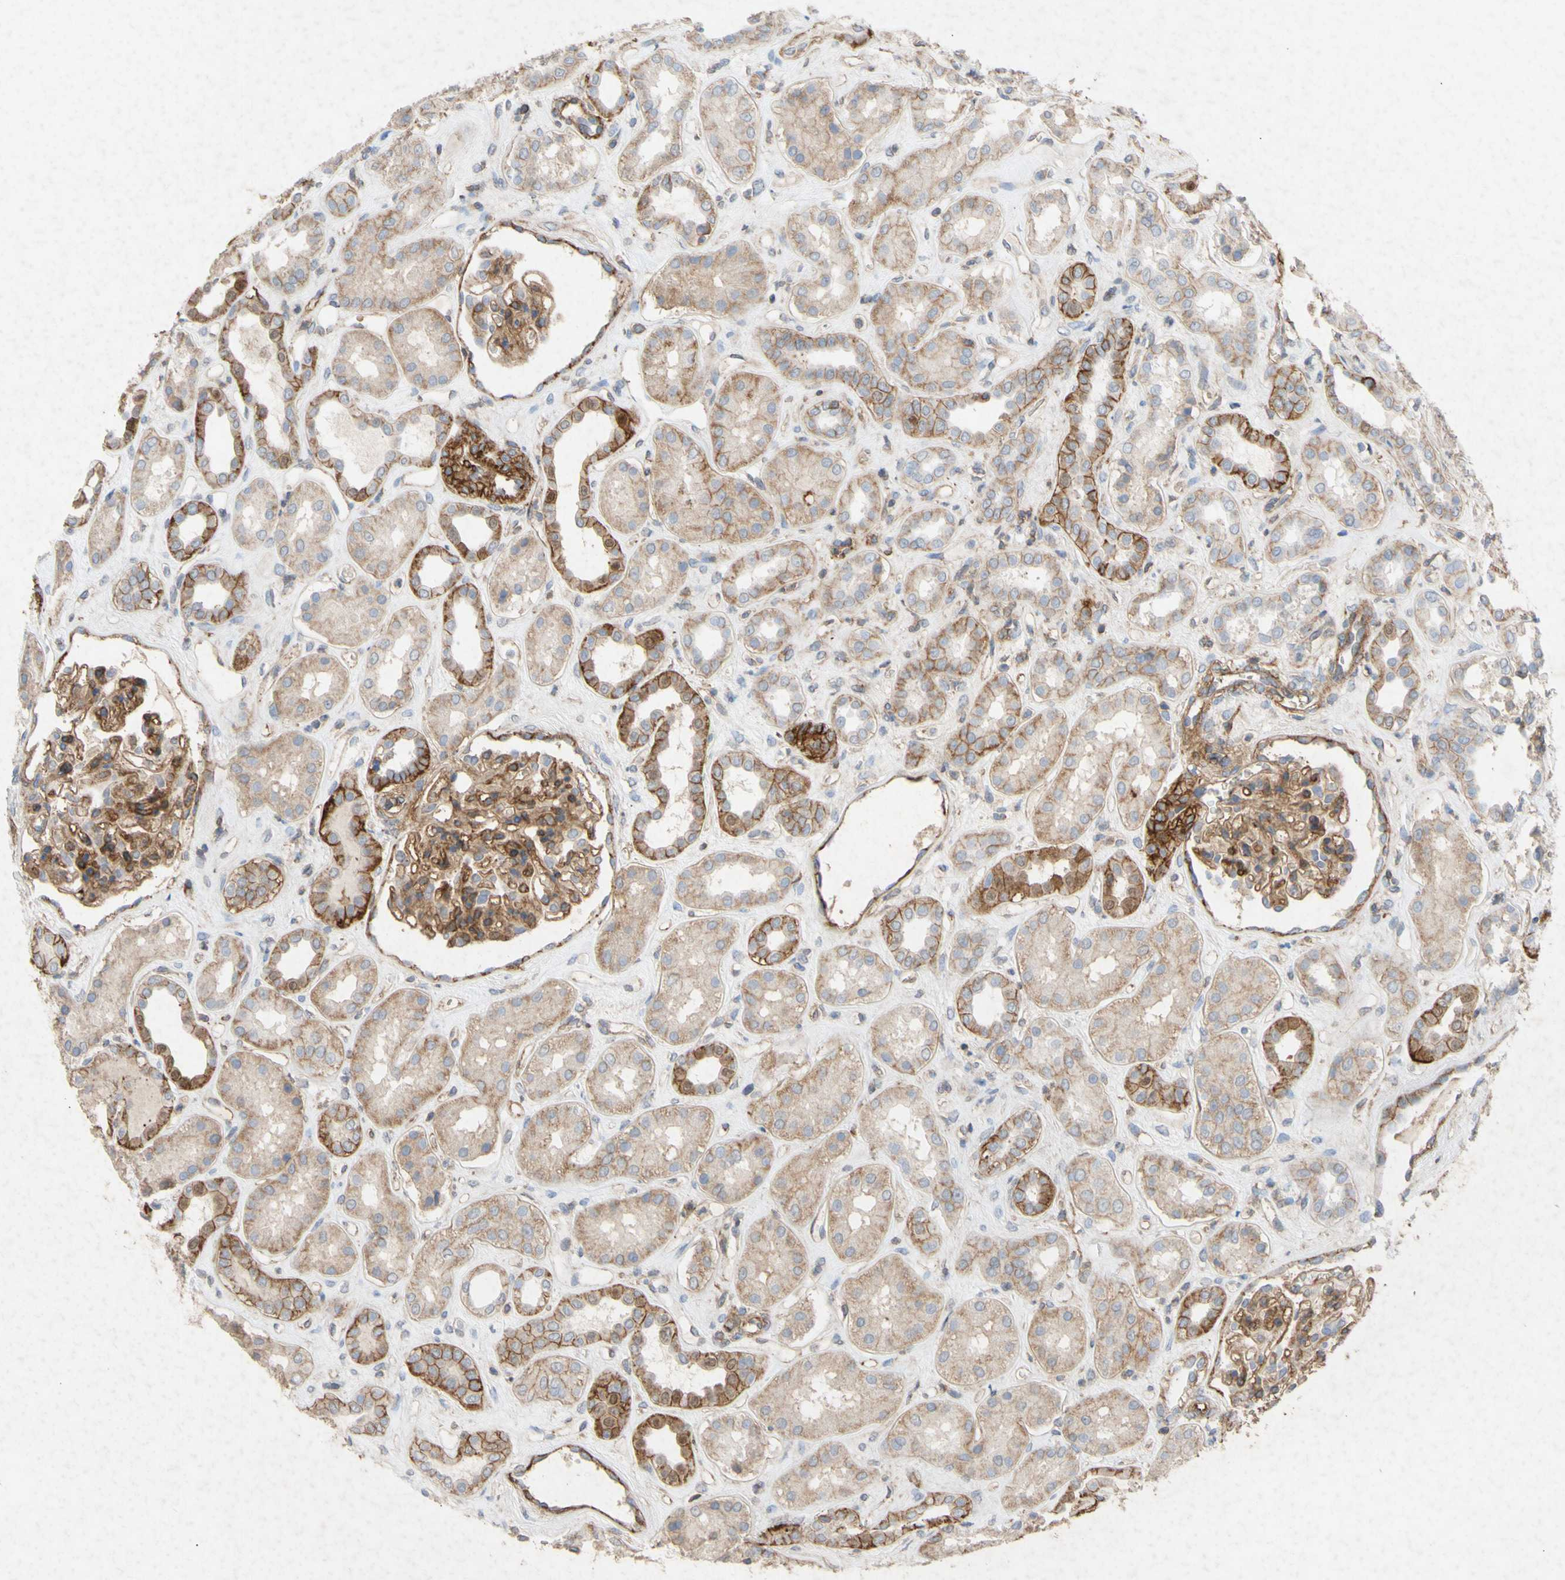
{"staining": {"intensity": "moderate", "quantity": ">75%", "location": "cytoplasmic/membranous"}, "tissue": "kidney", "cell_type": "Cells in glomeruli", "image_type": "normal", "snomed": [{"axis": "morphology", "description": "Normal tissue, NOS"}, {"axis": "topography", "description": "Kidney"}], "caption": "Cells in glomeruli exhibit moderate cytoplasmic/membranous expression in about >75% of cells in normal kidney. The staining was performed using DAB to visualize the protein expression in brown, while the nuclei were stained in blue with hematoxylin (Magnification: 20x).", "gene": "ATP2A3", "patient": {"sex": "male", "age": 59}}